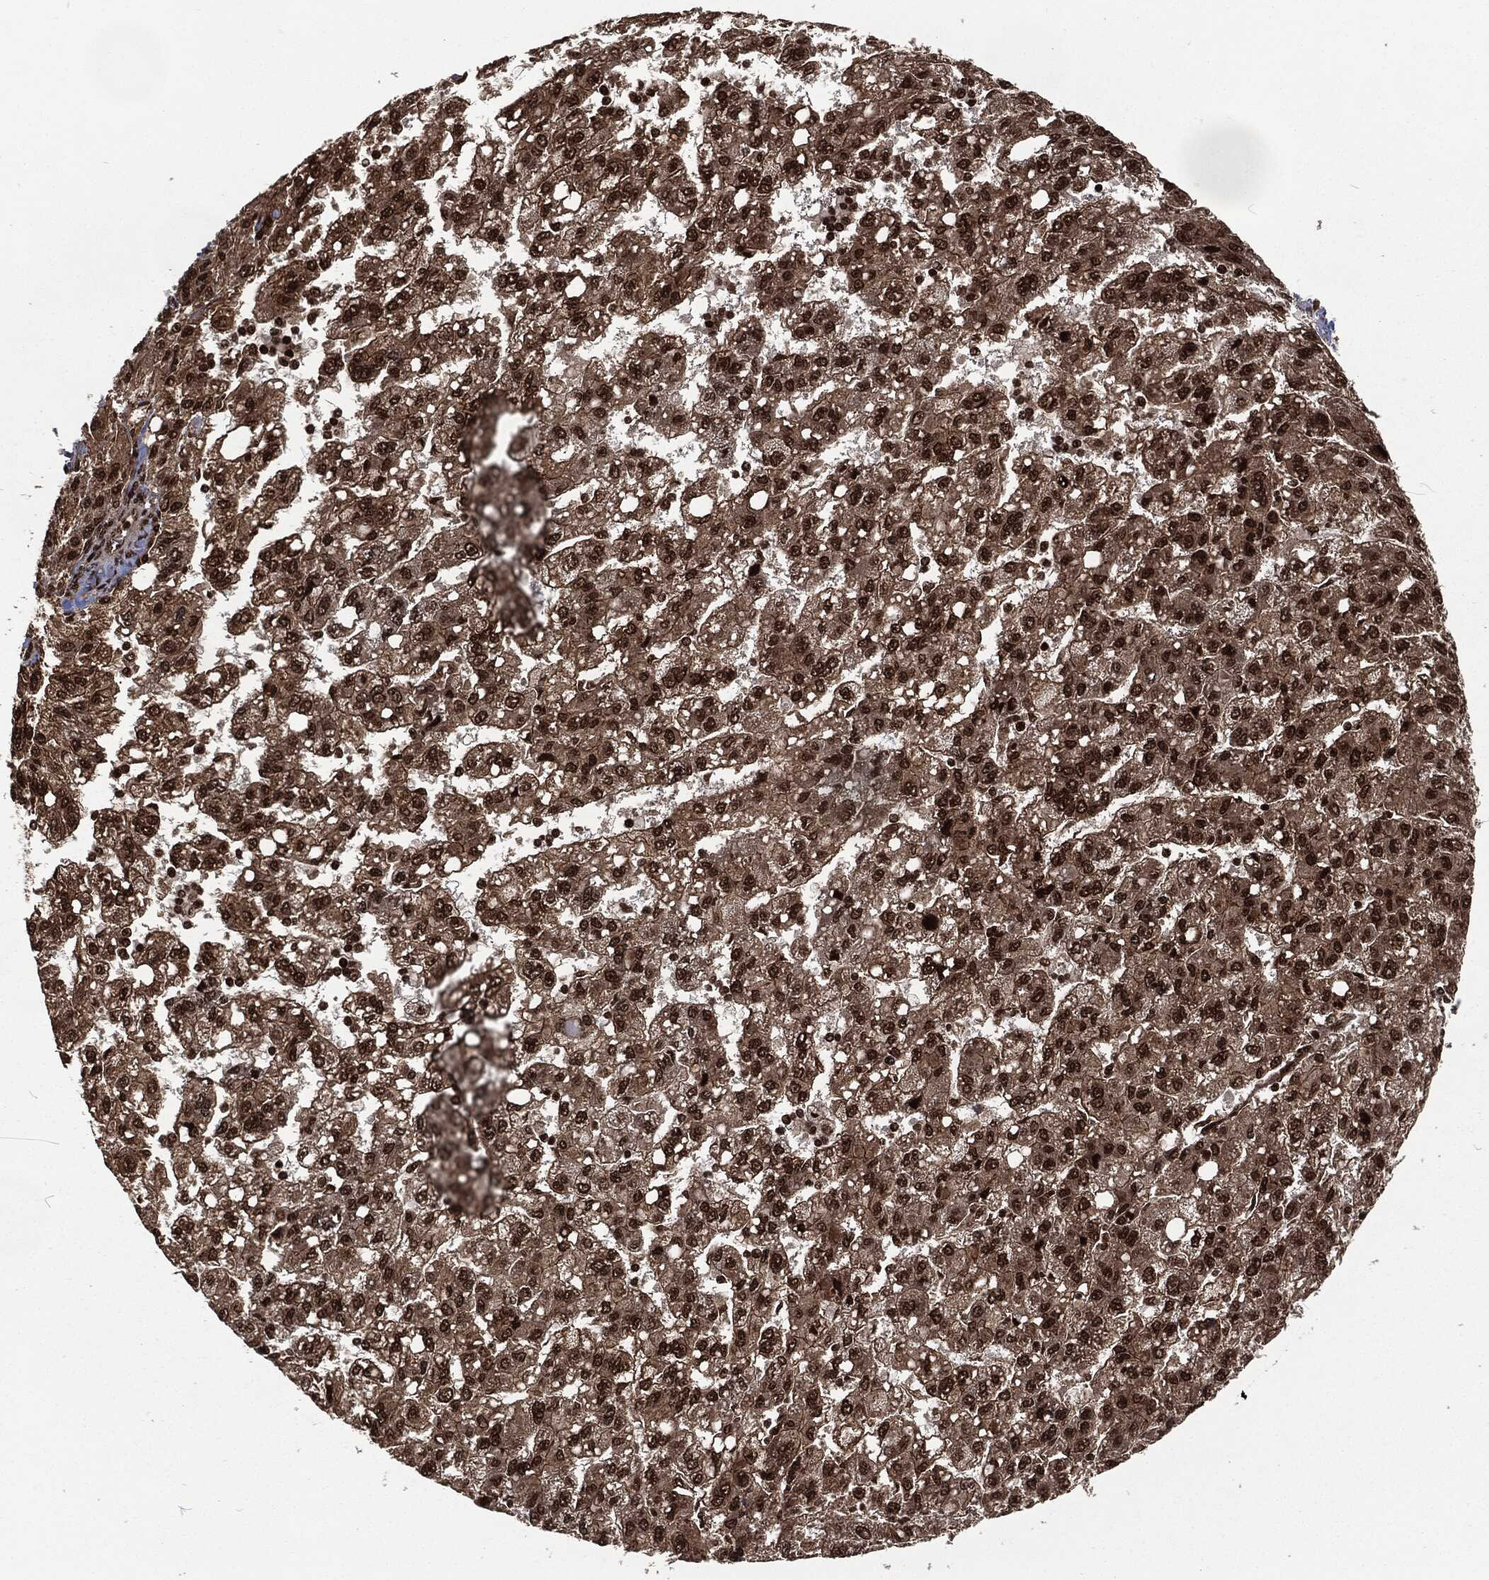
{"staining": {"intensity": "strong", "quantity": ">75%", "location": "nuclear"}, "tissue": "liver cancer", "cell_type": "Tumor cells", "image_type": "cancer", "snomed": [{"axis": "morphology", "description": "Carcinoma, Hepatocellular, NOS"}, {"axis": "topography", "description": "Liver"}], "caption": "Brown immunohistochemical staining in liver cancer (hepatocellular carcinoma) exhibits strong nuclear expression in approximately >75% of tumor cells.", "gene": "NGRN", "patient": {"sex": "female", "age": 82}}